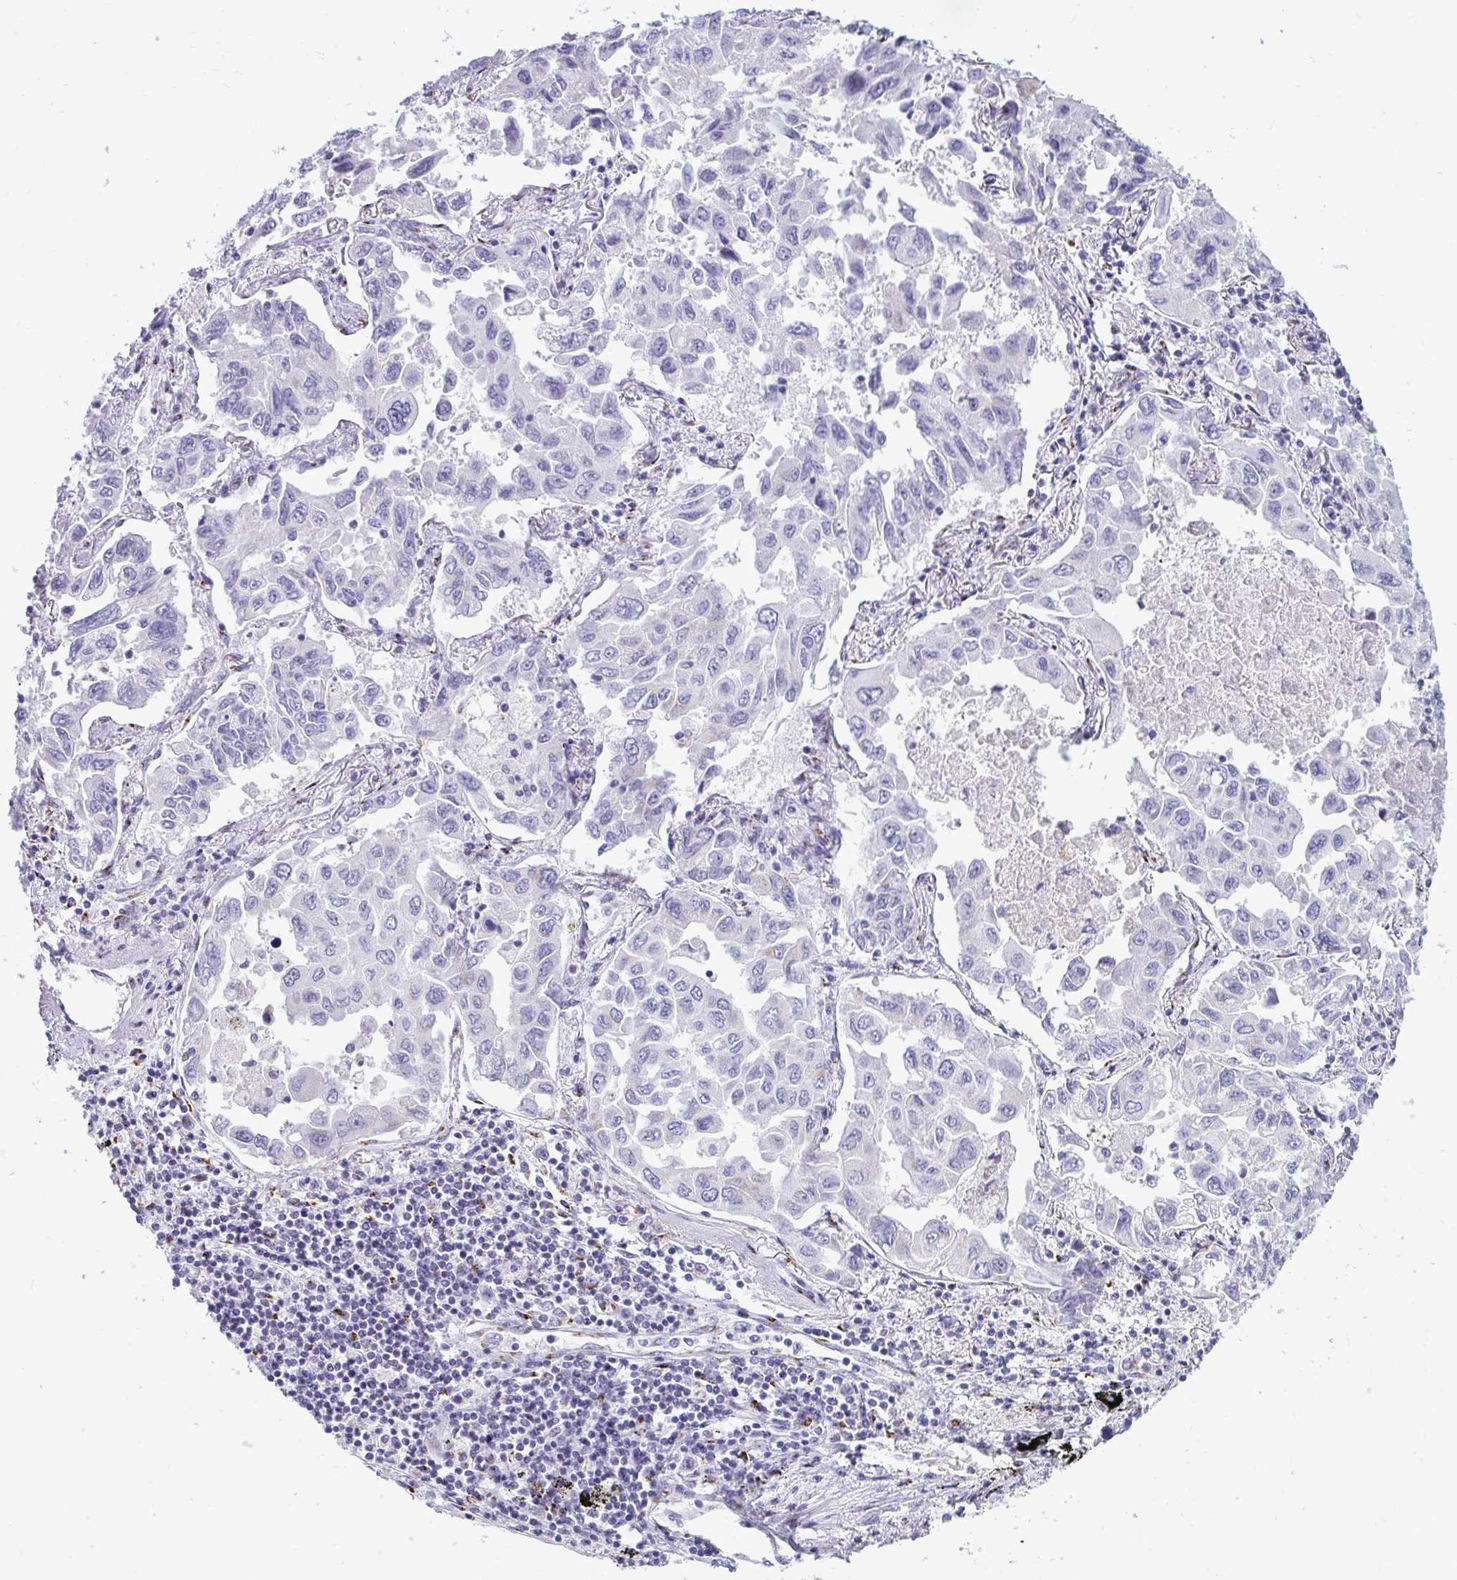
{"staining": {"intensity": "negative", "quantity": "none", "location": "none"}, "tissue": "lung cancer", "cell_type": "Tumor cells", "image_type": "cancer", "snomed": [{"axis": "morphology", "description": "Adenocarcinoma, NOS"}, {"axis": "topography", "description": "Lung"}], "caption": "This photomicrograph is of lung cancer (adenocarcinoma) stained with immunohistochemistry (IHC) to label a protein in brown with the nuclei are counter-stained blue. There is no expression in tumor cells. Nuclei are stained in blue.", "gene": "DTX4", "patient": {"sex": "male", "age": 64}}